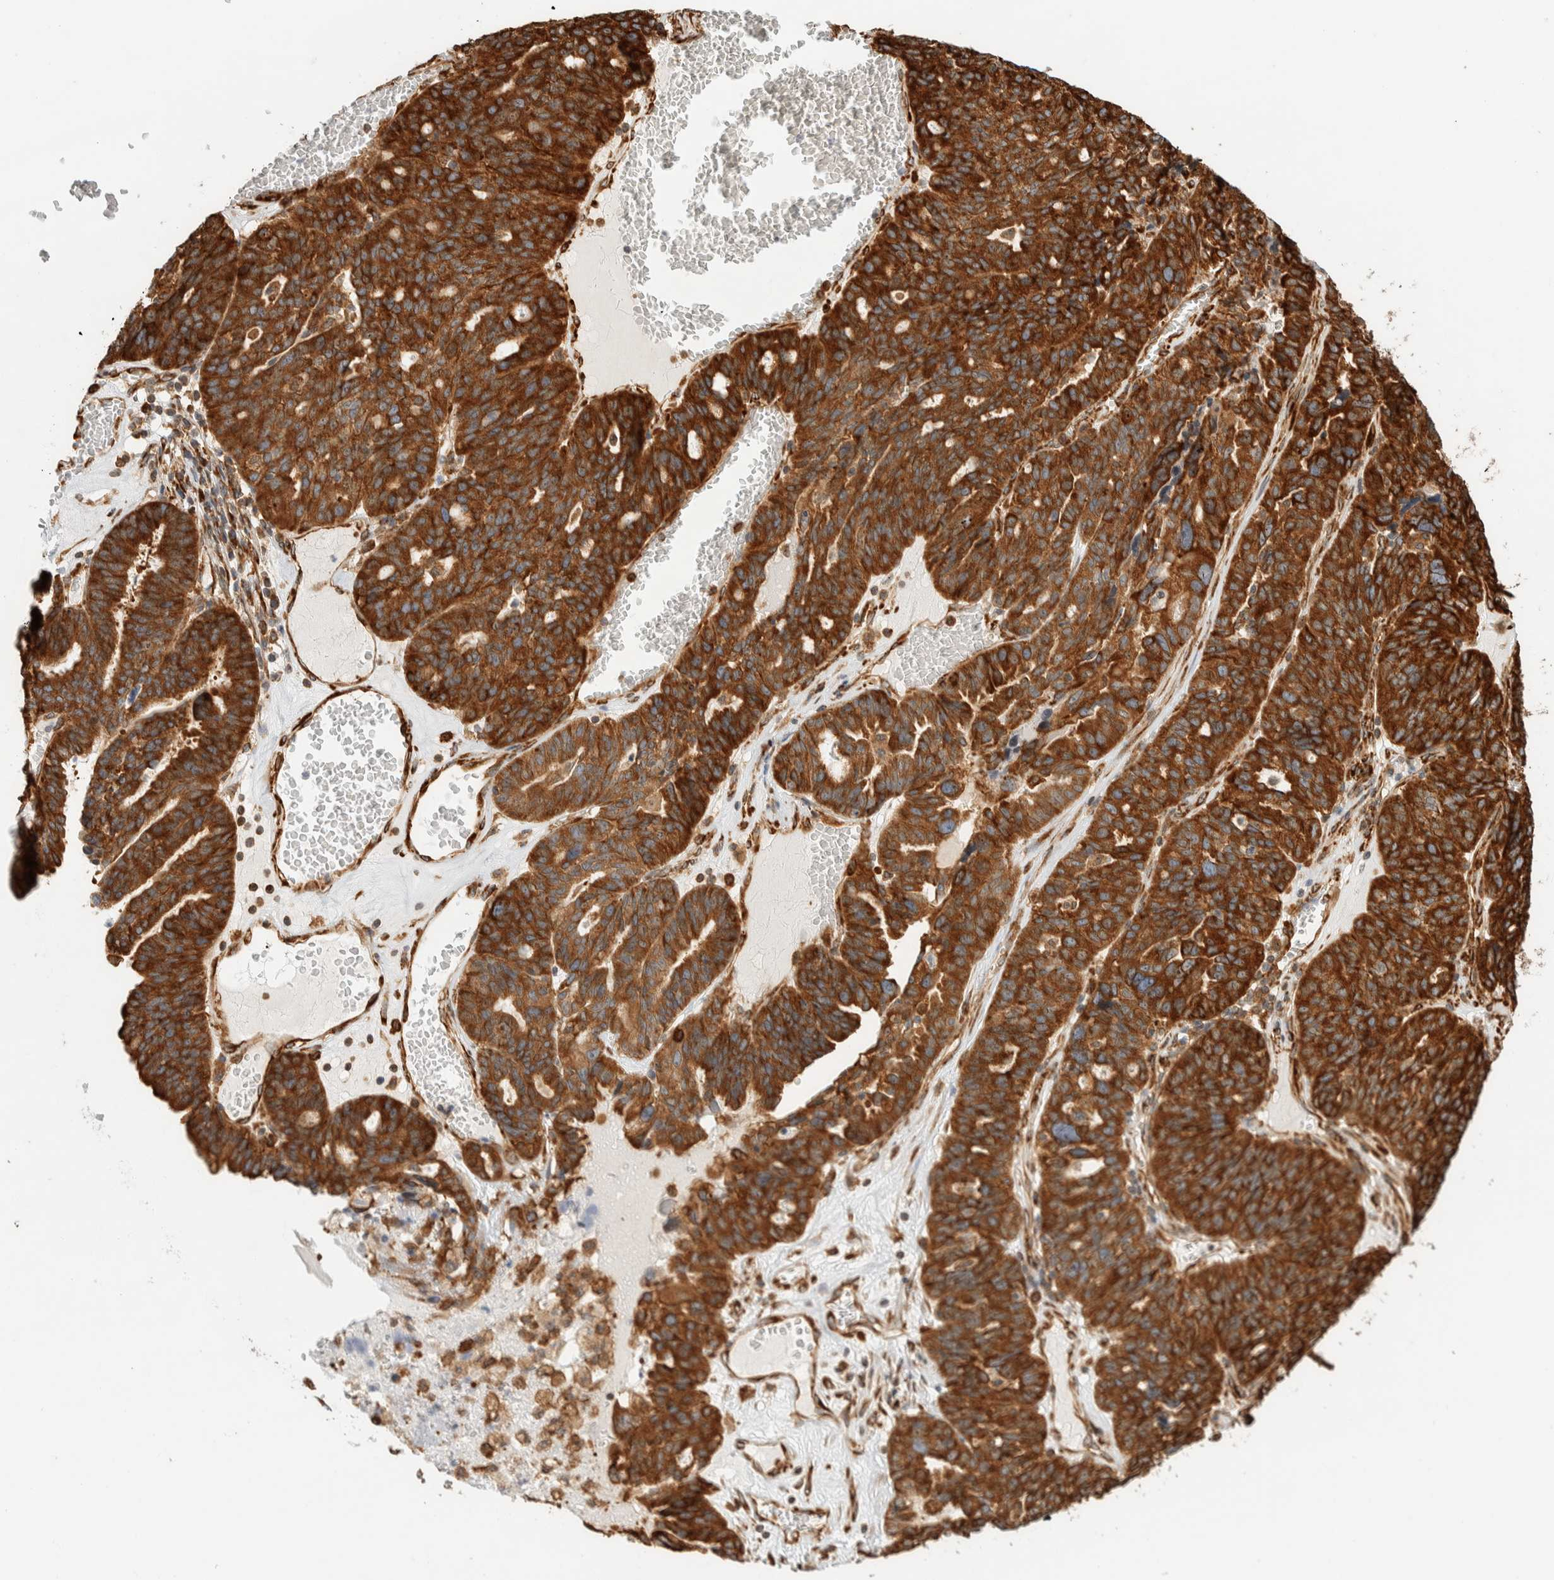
{"staining": {"intensity": "strong", "quantity": ">75%", "location": "cytoplasmic/membranous"}, "tissue": "ovarian cancer", "cell_type": "Tumor cells", "image_type": "cancer", "snomed": [{"axis": "morphology", "description": "Cystadenocarcinoma, serous, NOS"}, {"axis": "topography", "description": "Ovary"}], "caption": "Ovarian cancer stained for a protein exhibits strong cytoplasmic/membranous positivity in tumor cells.", "gene": "LLGL2", "patient": {"sex": "female", "age": 59}}